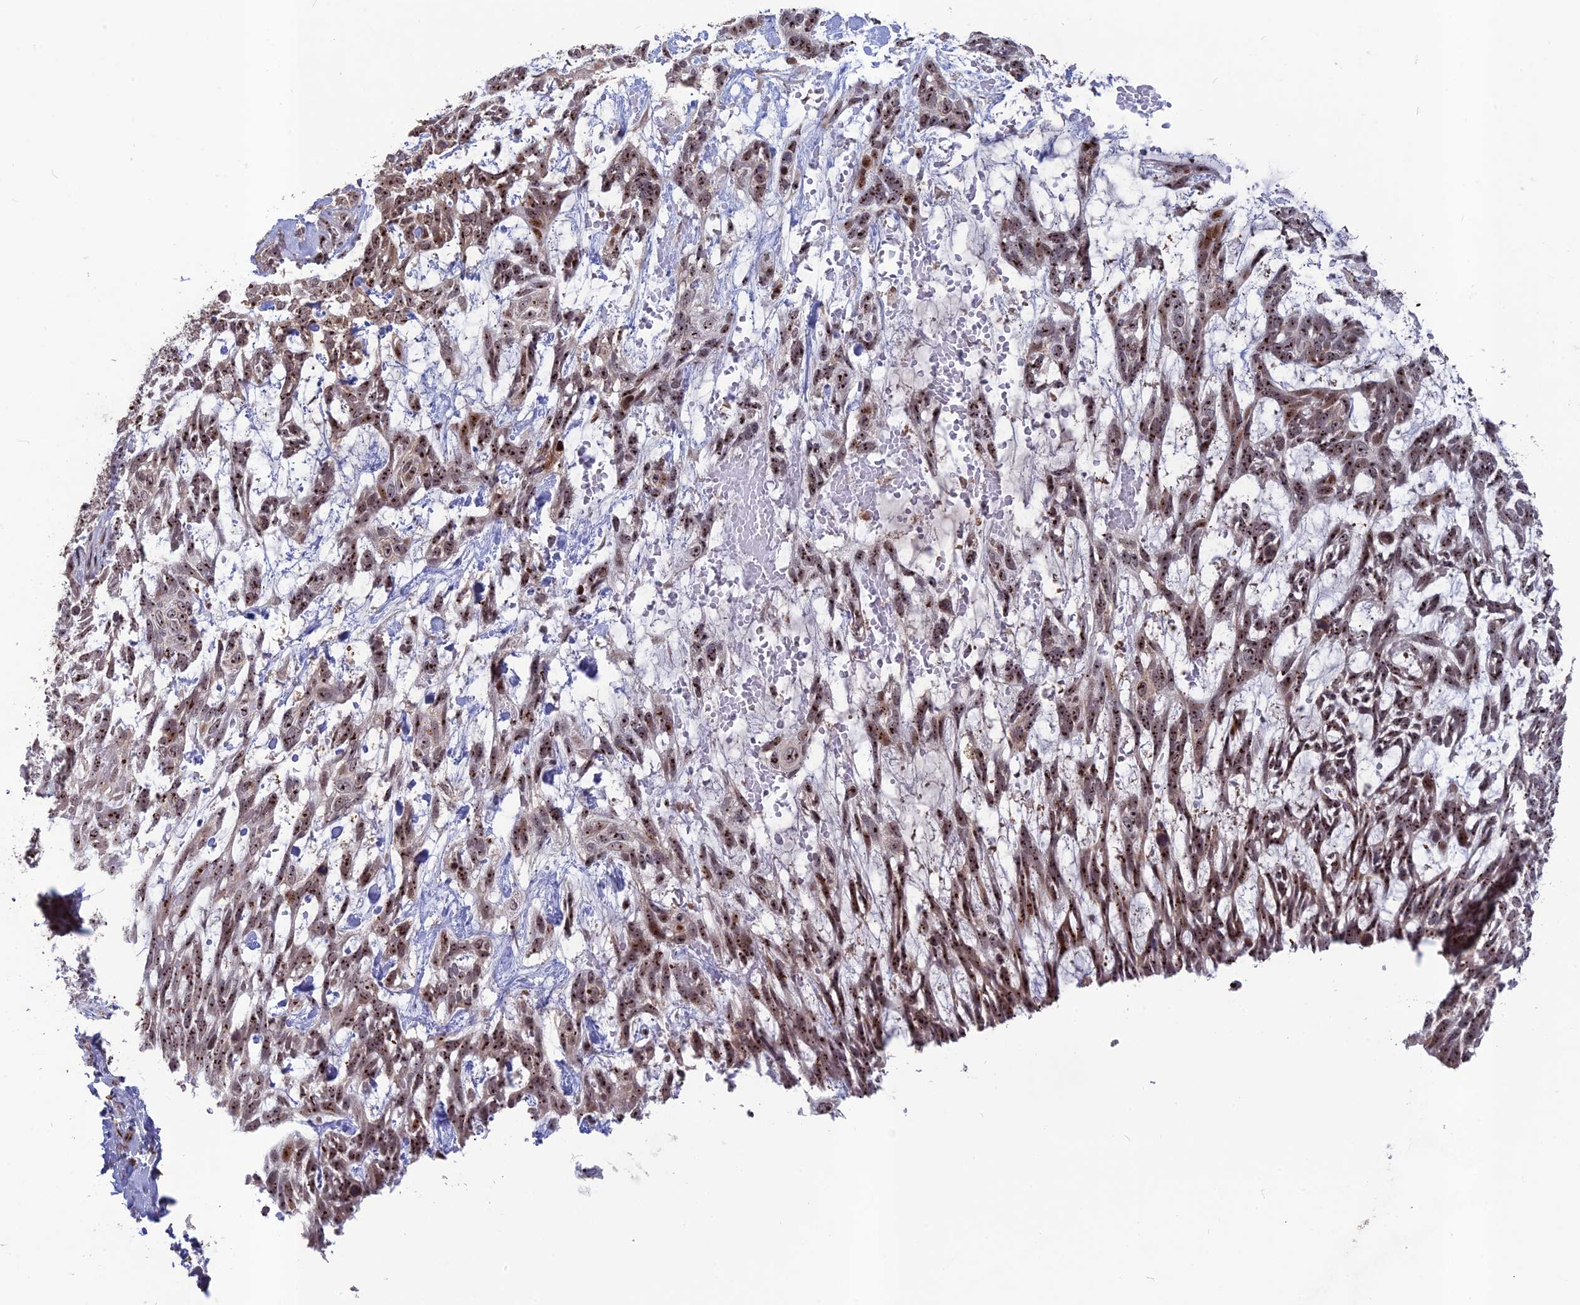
{"staining": {"intensity": "moderate", "quantity": ">75%", "location": "nuclear"}, "tissue": "skin cancer", "cell_type": "Tumor cells", "image_type": "cancer", "snomed": [{"axis": "morphology", "description": "Basal cell carcinoma"}, {"axis": "topography", "description": "Skin"}], "caption": "Human basal cell carcinoma (skin) stained for a protein (brown) displays moderate nuclear positive positivity in approximately >75% of tumor cells.", "gene": "FAM131A", "patient": {"sex": "male", "age": 88}}